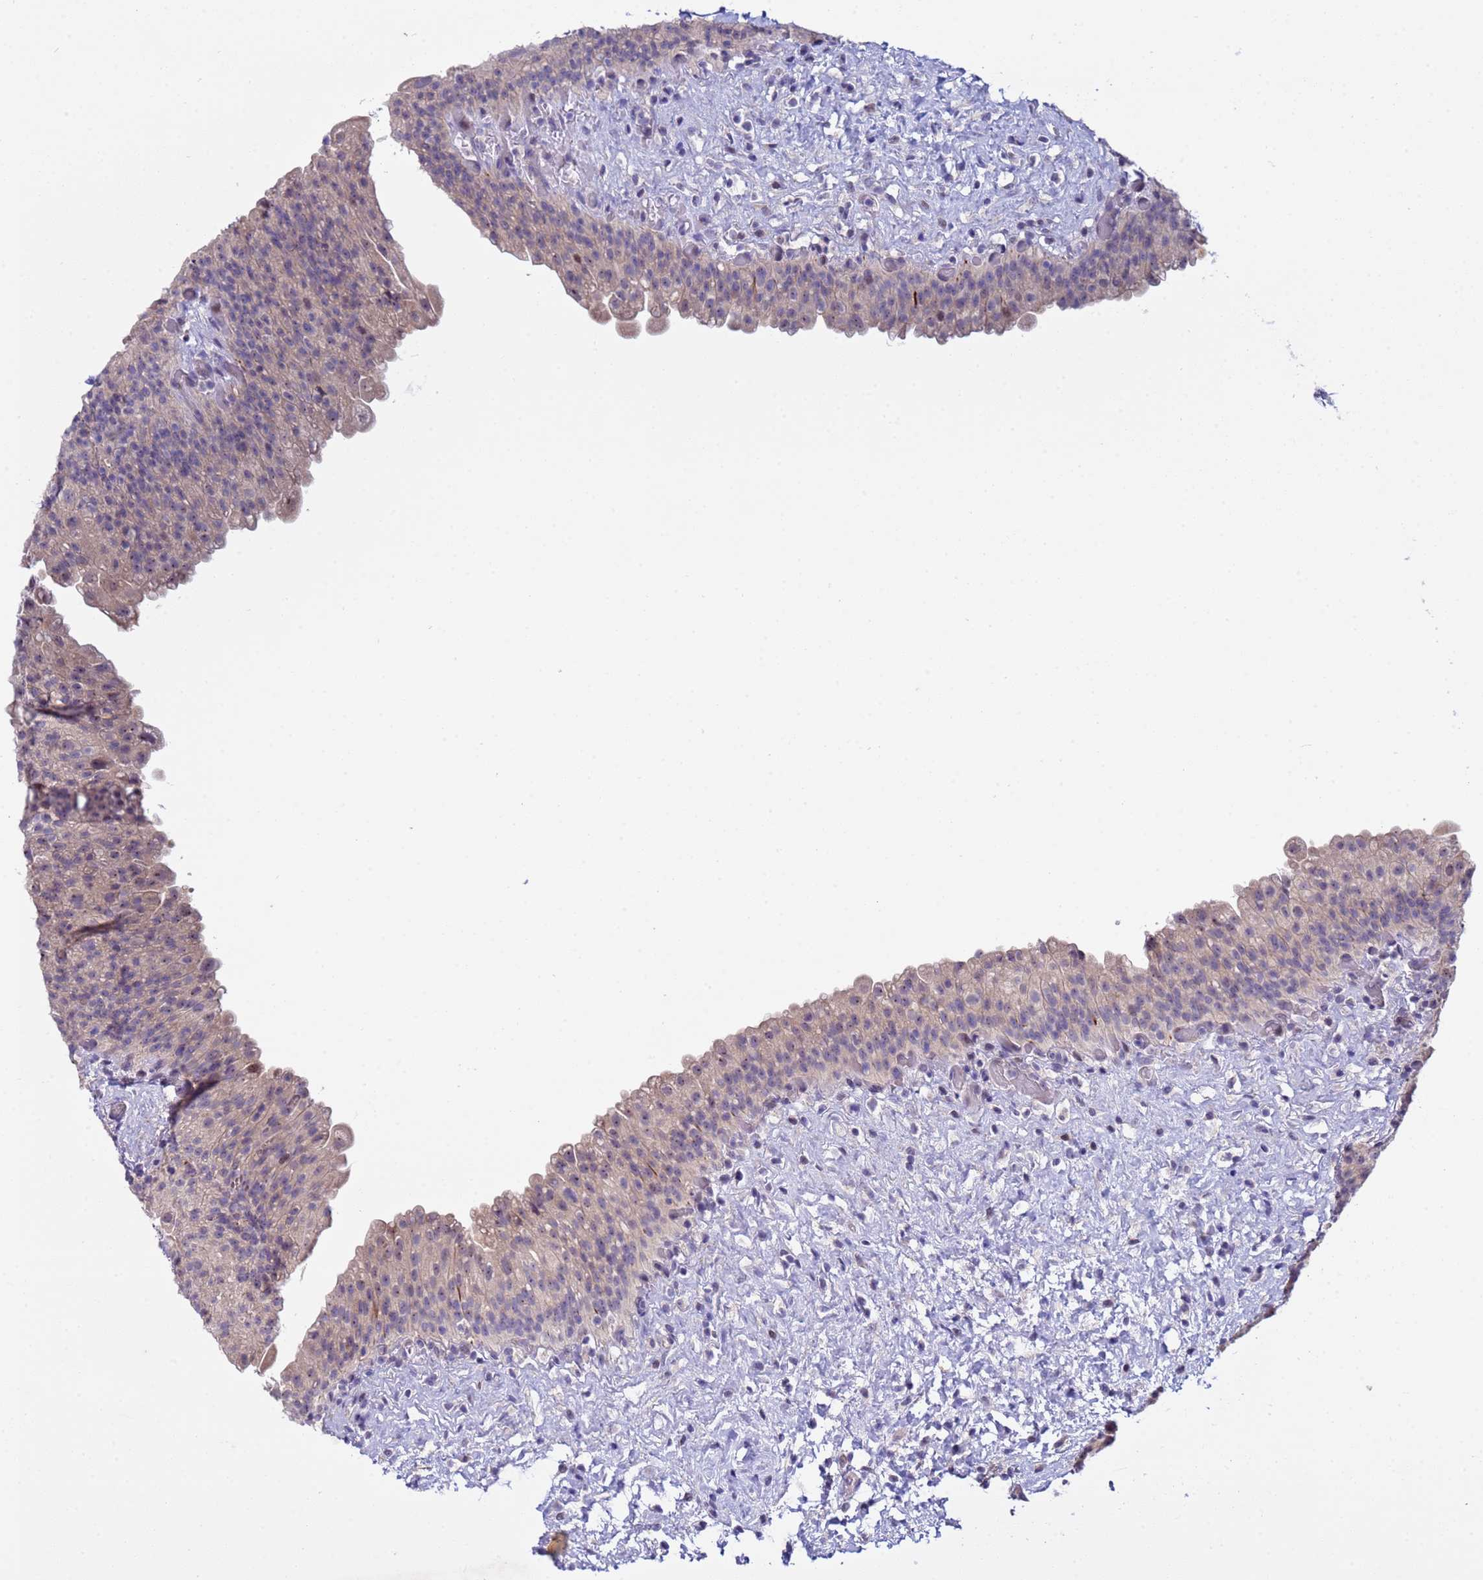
{"staining": {"intensity": "moderate", "quantity": "<25%", "location": "nuclear"}, "tissue": "urinary bladder", "cell_type": "Urothelial cells", "image_type": "normal", "snomed": [{"axis": "morphology", "description": "Normal tissue, NOS"}, {"axis": "topography", "description": "Urinary bladder"}], "caption": "The histopathology image displays a brown stain indicating the presence of a protein in the nuclear of urothelial cells in urinary bladder.", "gene": "IGSF11", "patient": {"sex": "female", "age": 27}}